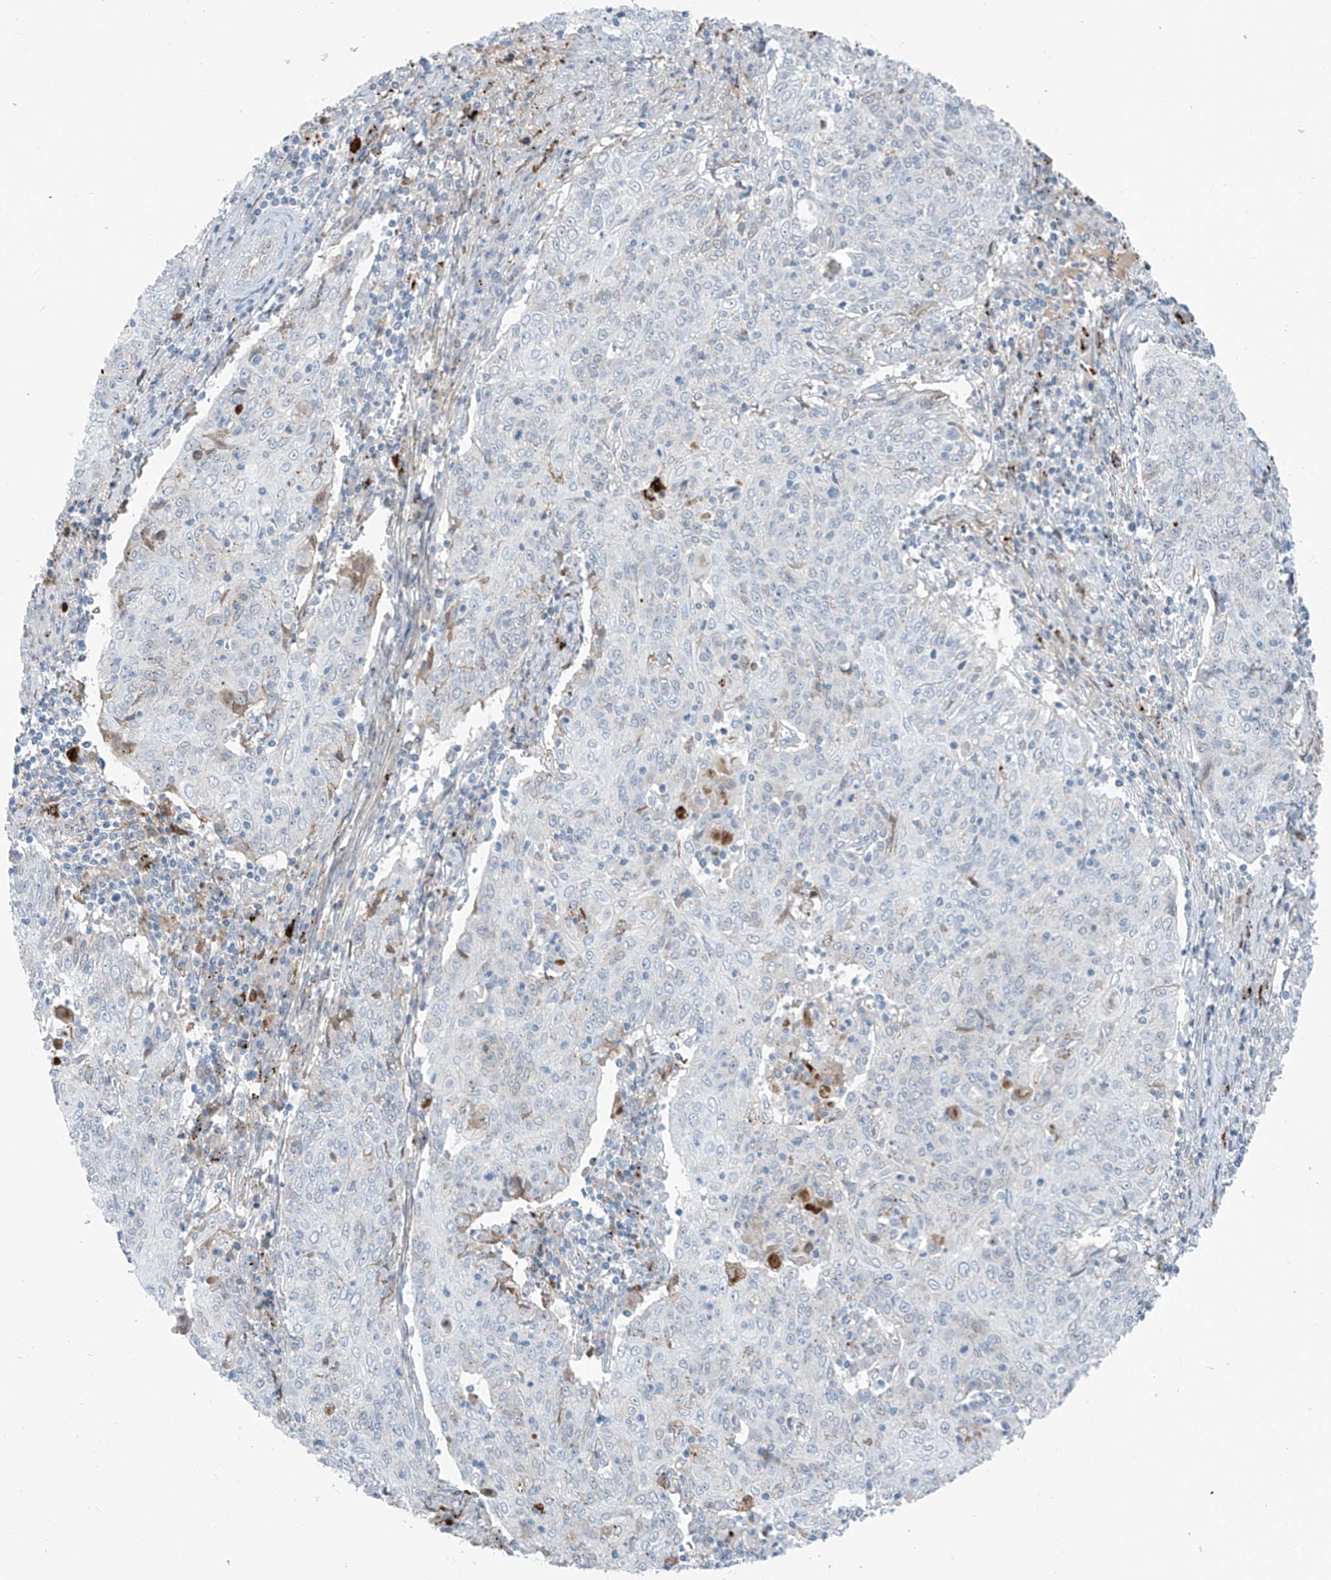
{"staining": {"intensity": "negative", "quantity": "none", "location": "none"}, "tissue": "cervical cancer", "cell_type": "Tumor cells", "image_type": "cancer", "snomed": [{"axis": "morphology", "description": "Squamous cell carcinoma, NOS"}, {"axis": "topography", "description": "Cervix"}], "caption": "A high-resolution histopathology image shows immunohistochemistry staining of cervical cancer, which reveals no significant positivity in tumor cells.", "gene": "ZNF793", "patient": {"sex": "female", "age": 48}}